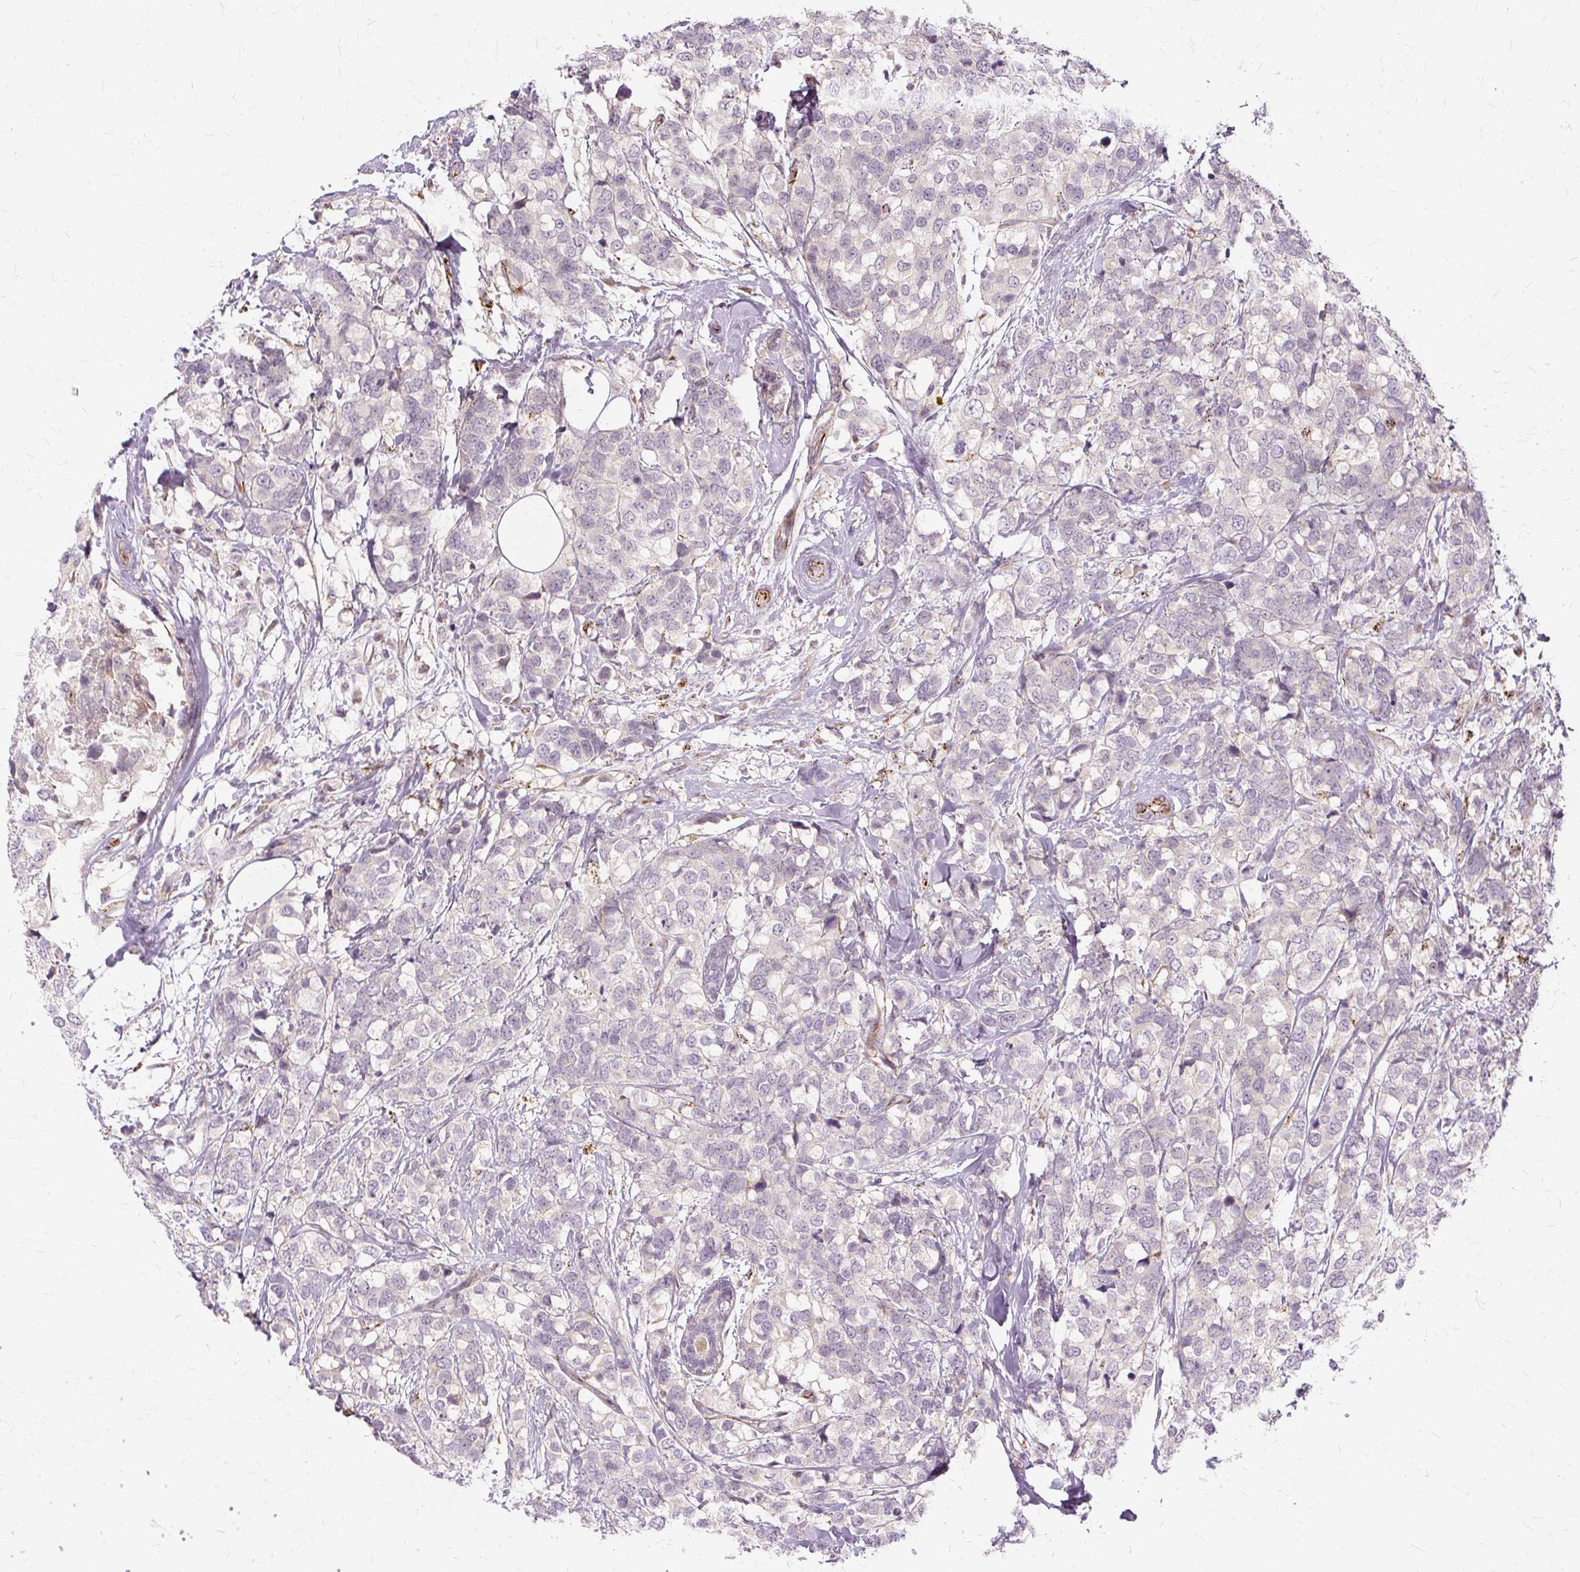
{"staining": {"intensity": "negative", "quantity": "none", "location": "none"}, "tissue": "breast cancer", "cell_type": "Tumor cells", "image_type": "cancer", "snomed": [{"axis": "morphology", "description": "Lobular carcinoma"}, {"axis": "topography", "description": "Breast"}], "caption": "This is an IHC photomicrograph of lobular carcinoma (breast). There is no staining in tumor cells.", "gene": "MMACHC", "patient": {"sex": "female", "age": 59}}